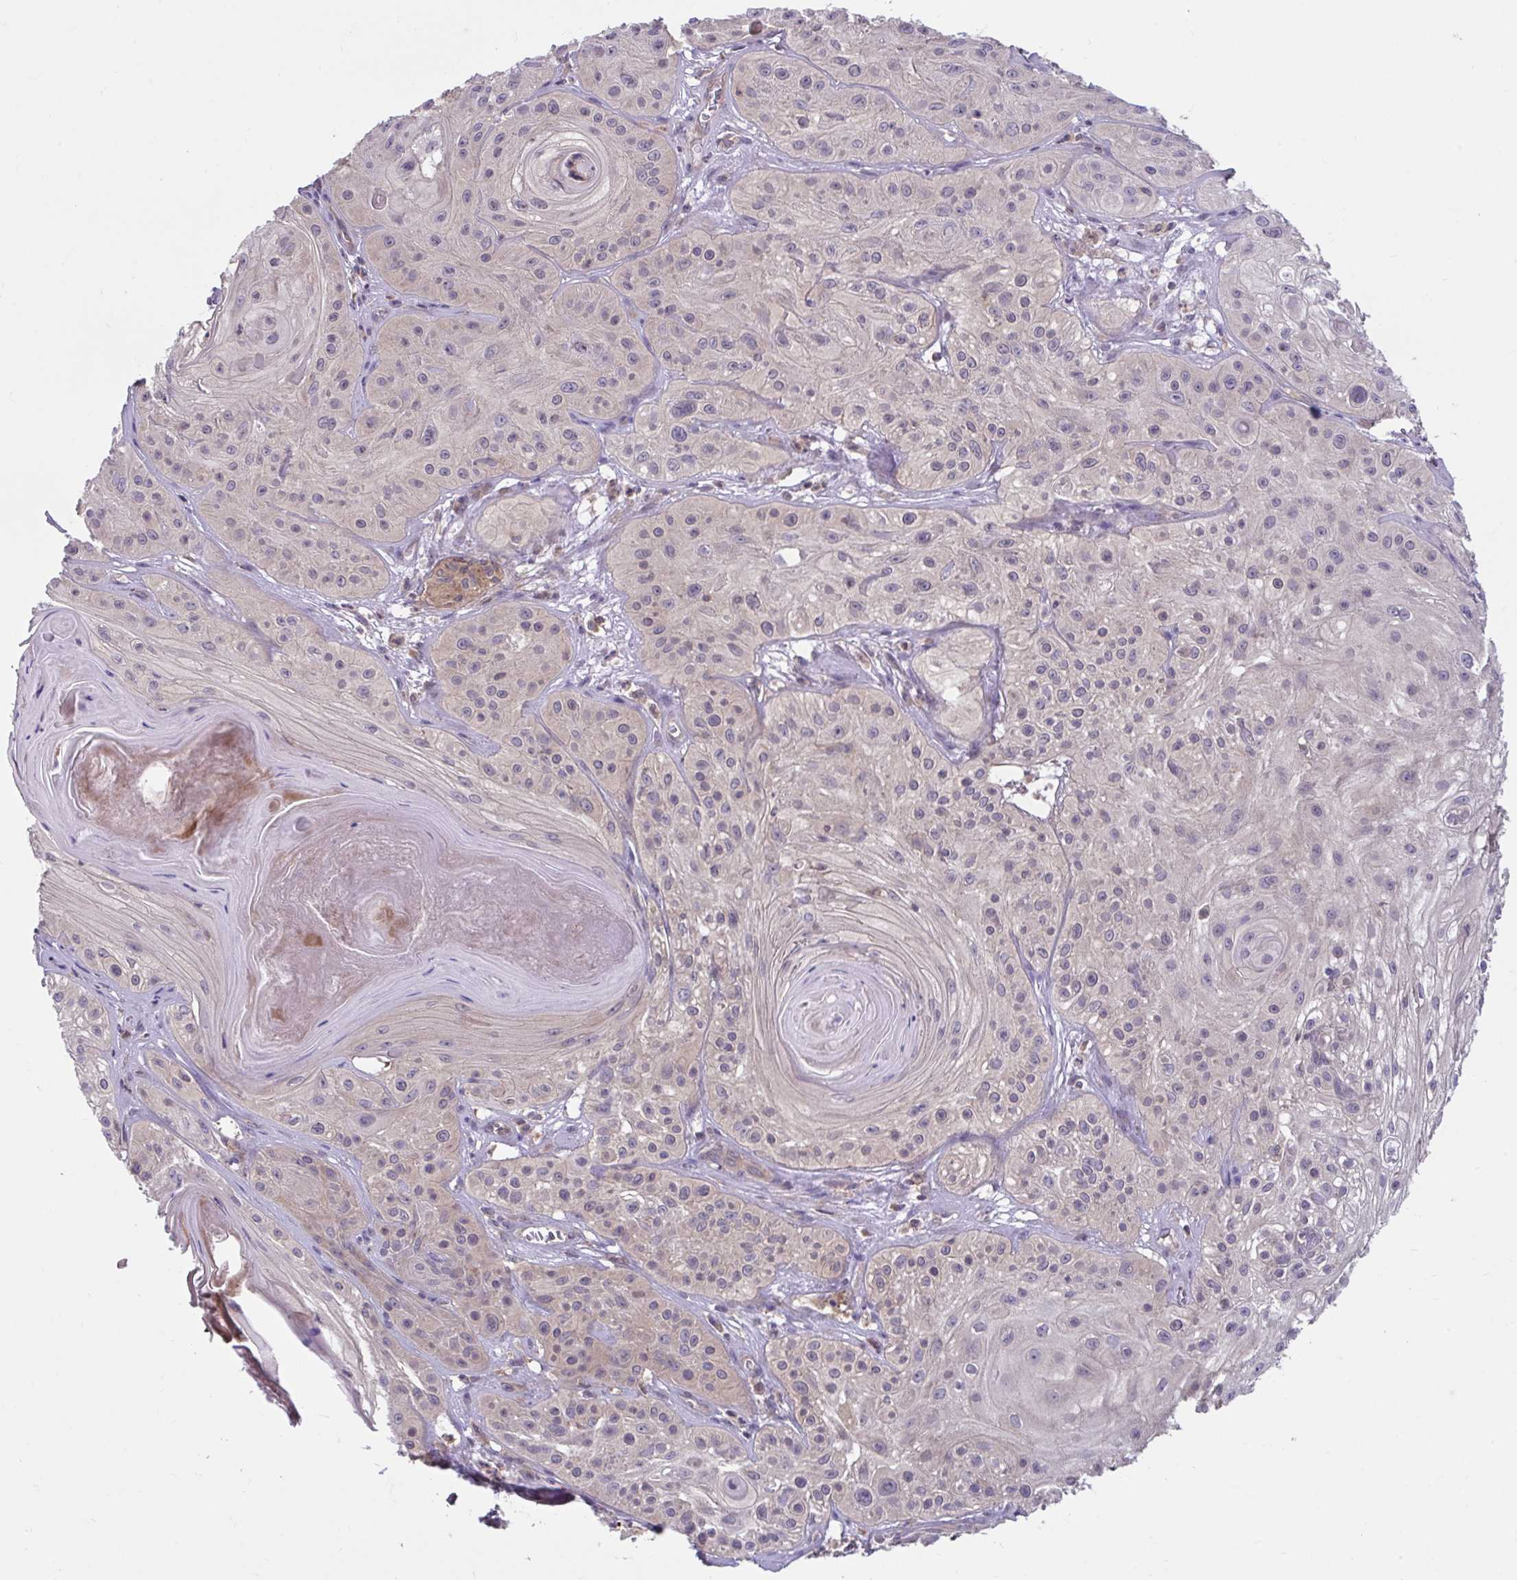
{"staining": {"intensity": "weak", "quantity": "<25%", "location": "nuclear"}, "tissue": "skin cancer", "cell_type": "Tumor cells", "image_type": "cancer", "snomed": [{"axis": "morphology", "description": "Squamous cell carcinoma, NOS"}, {"axis": "topography", "description": "Skin"}], "caption": "Tumor cells show no significant protein staining in skin cancer.", "gene": "IST1", "patient": {"sex": "male", "age": 85}}